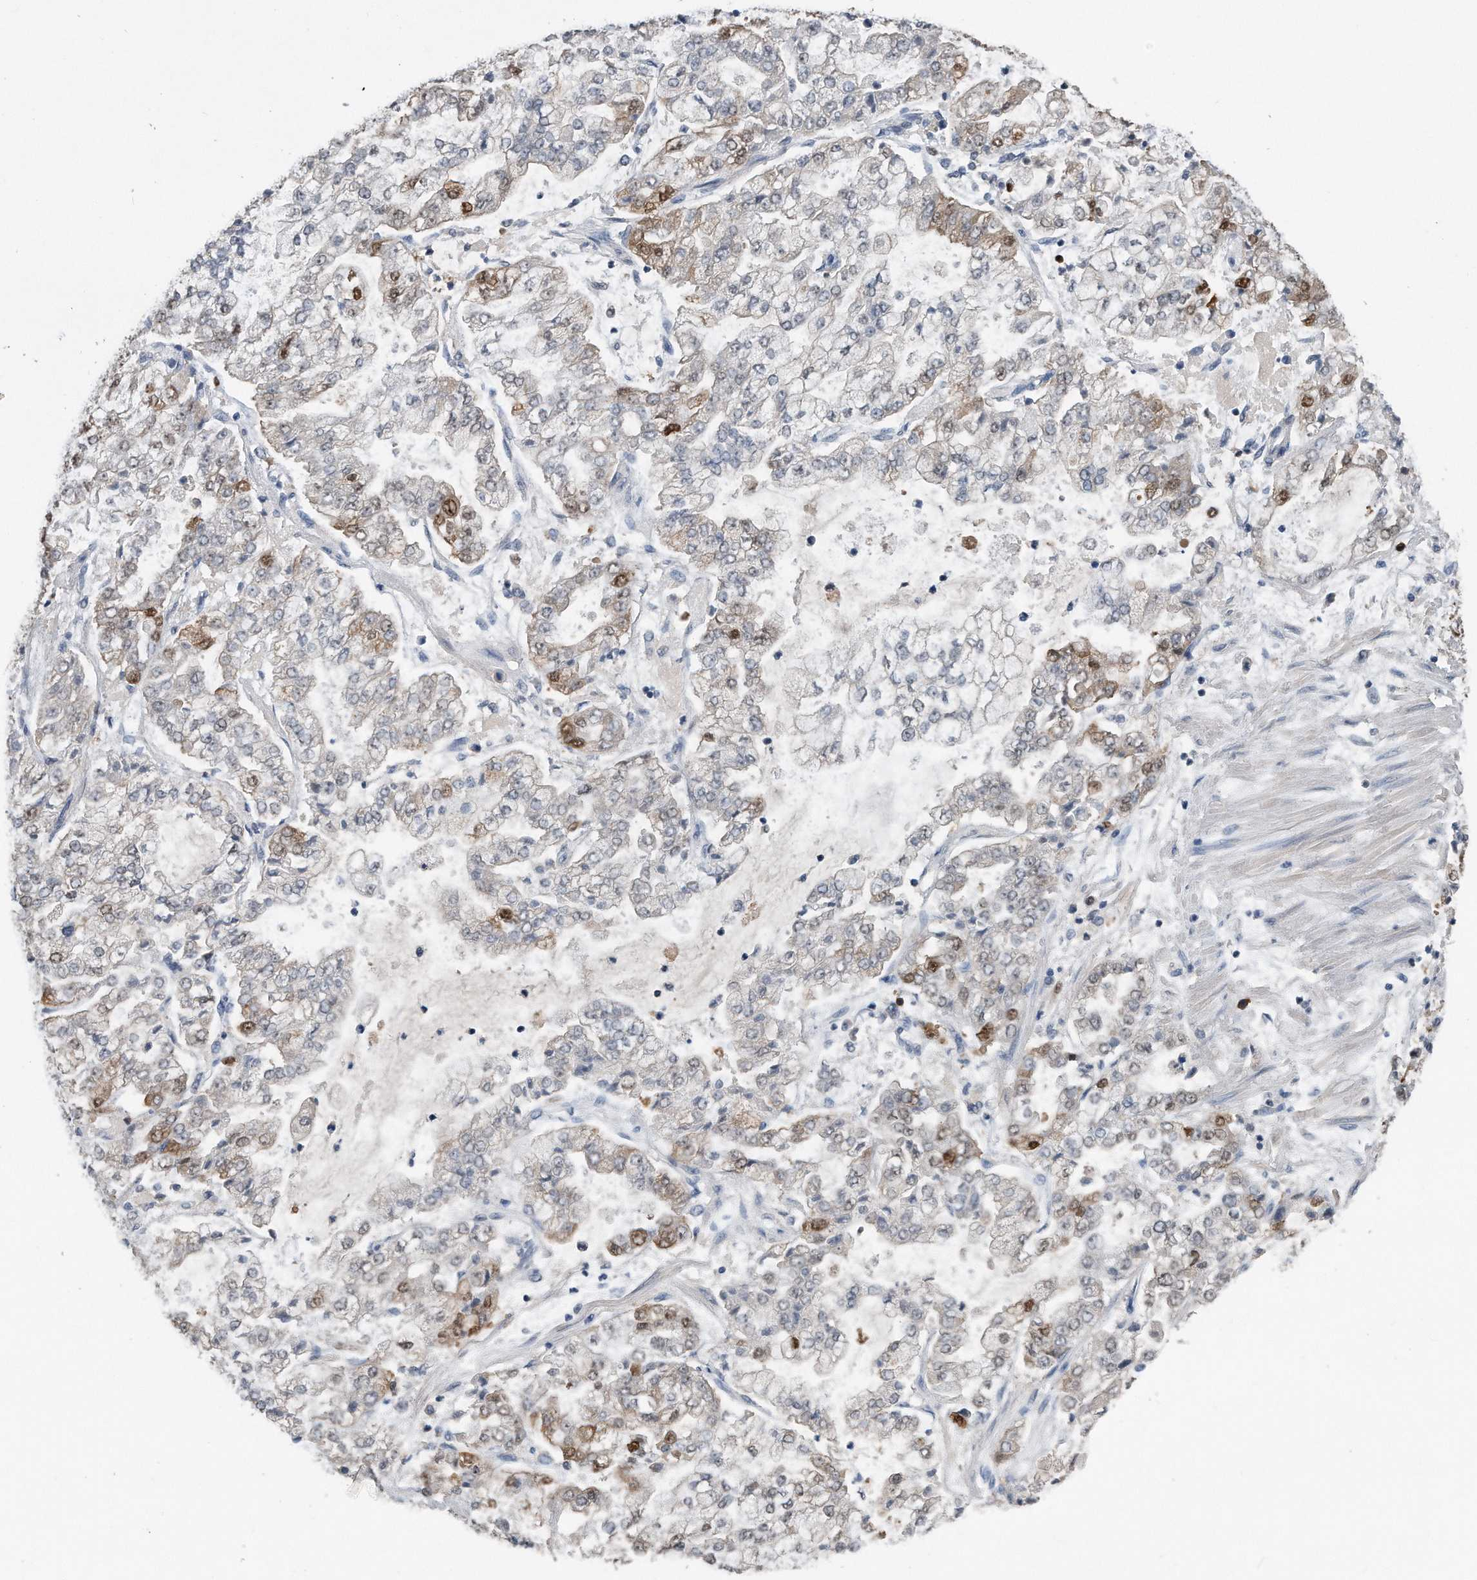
{"staining": {"intensity": "strong", "quantity": "<25%", "location": "nuclear"}, "tissue": "stomach cancer", "cell_type": "Tumor cells", "image_type": "cancer", "snomed": [{"axis": "morphology", "description": "Adenocarcinoma, NOS"}, {"axis": "topography", "description": "Stomach"}], "caption": "This is an image of immunohistochemistry (IHC) staining of stomach cancer, which shows strong positivity in the nuclear of tumor cells.", "gene": "PCNA", "patient": {"sex": "male", "age": 76}}